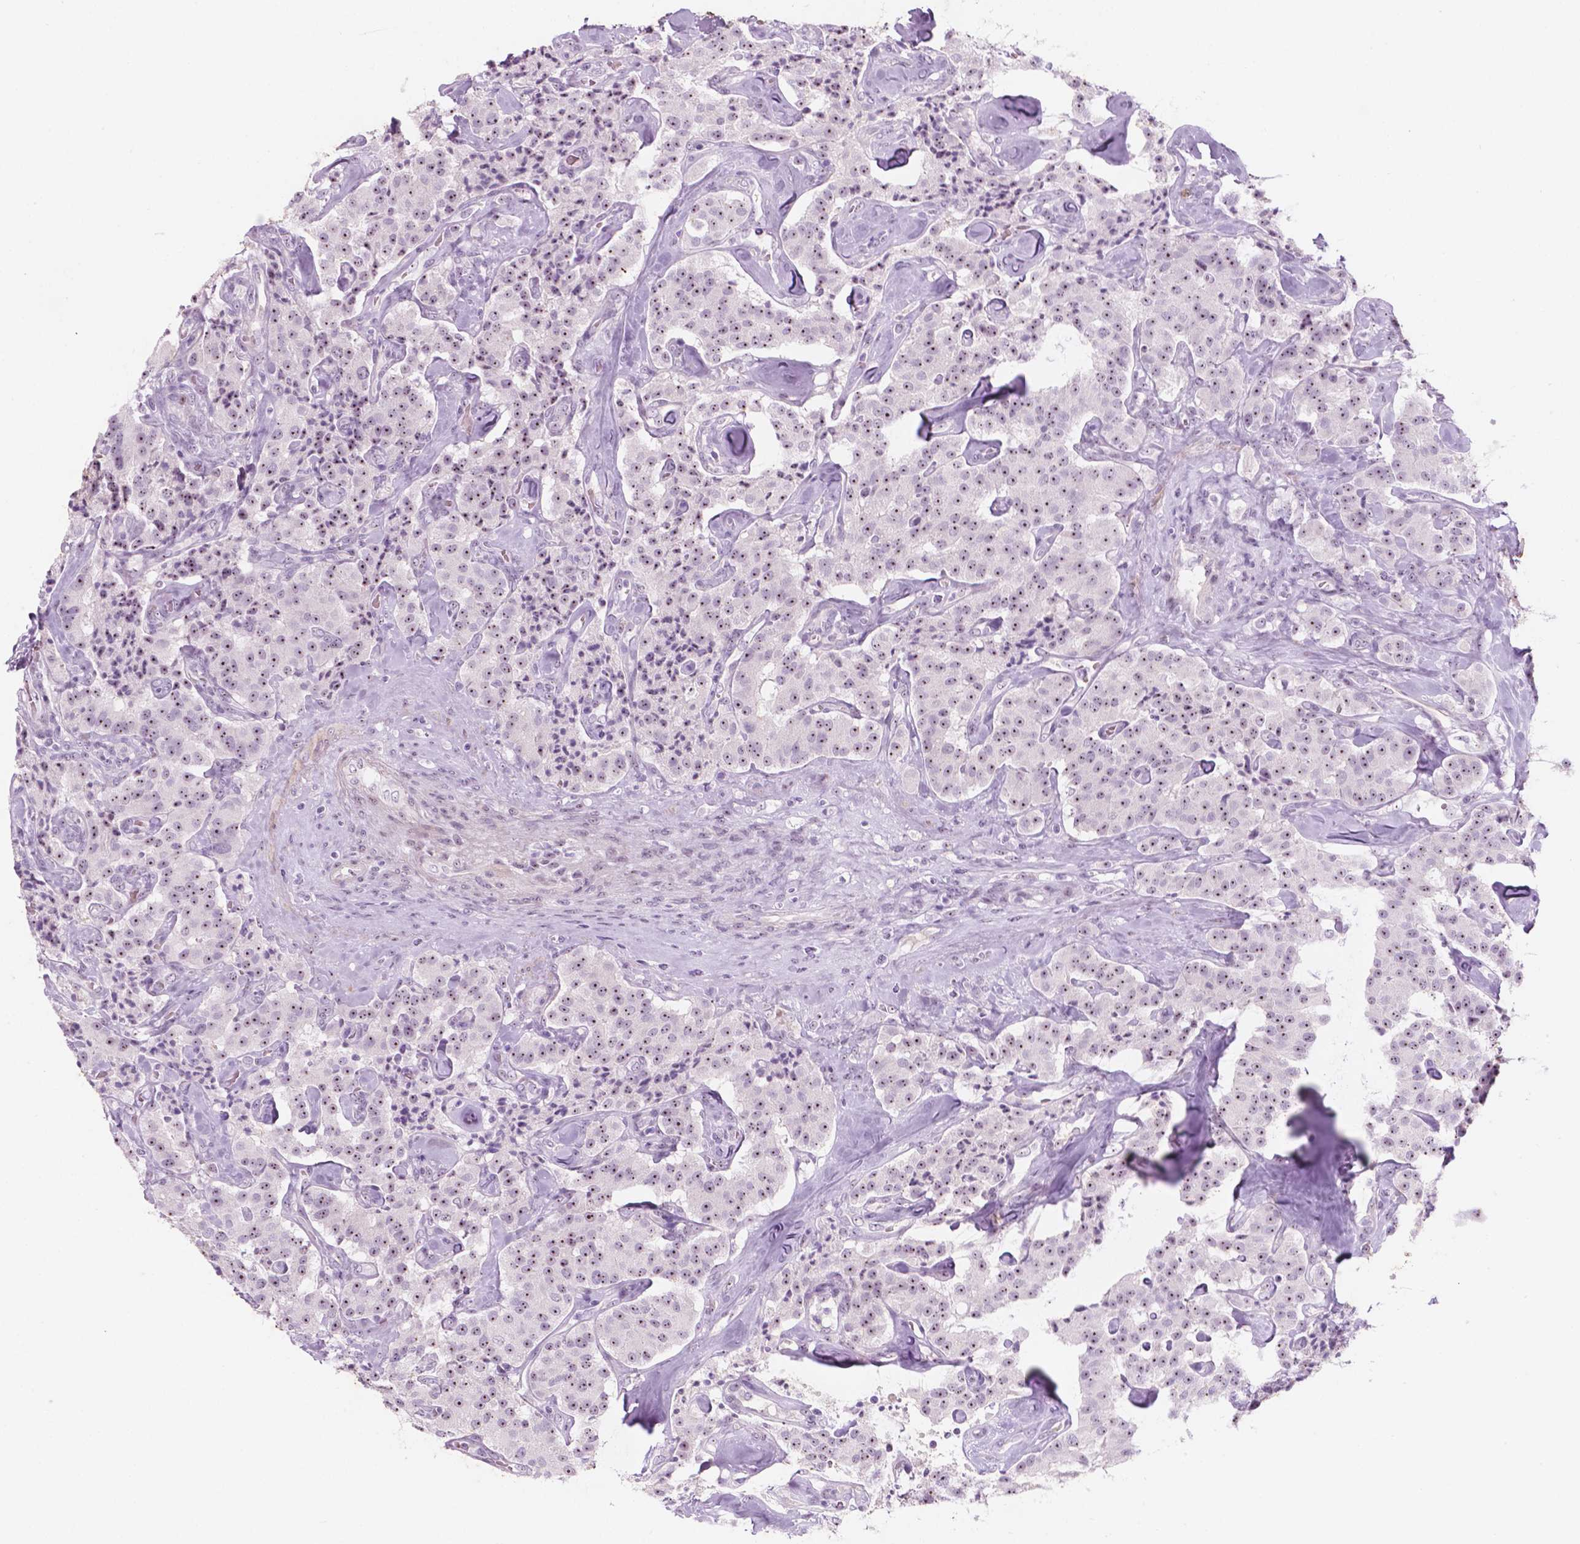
{"staining": {"intensity": "weak", "quantity": "25%-75%", "location": "nuclear"}, "tissue": "carcinoid", "cell_type": "Tumor cells", "image_type": "cancer", "snomed": [{"axis": "morphology", "description": "Carcinoid, malignant, NOS"}, {"axis": "topography", "description": "Pancreas"}], "caption": "The immunohistochemical stain highlights weak nuclear expression in tumor cells of carcinoid tissue.", "gene": "ZNF853", "patient": {"sex": "male", "age": 41}}